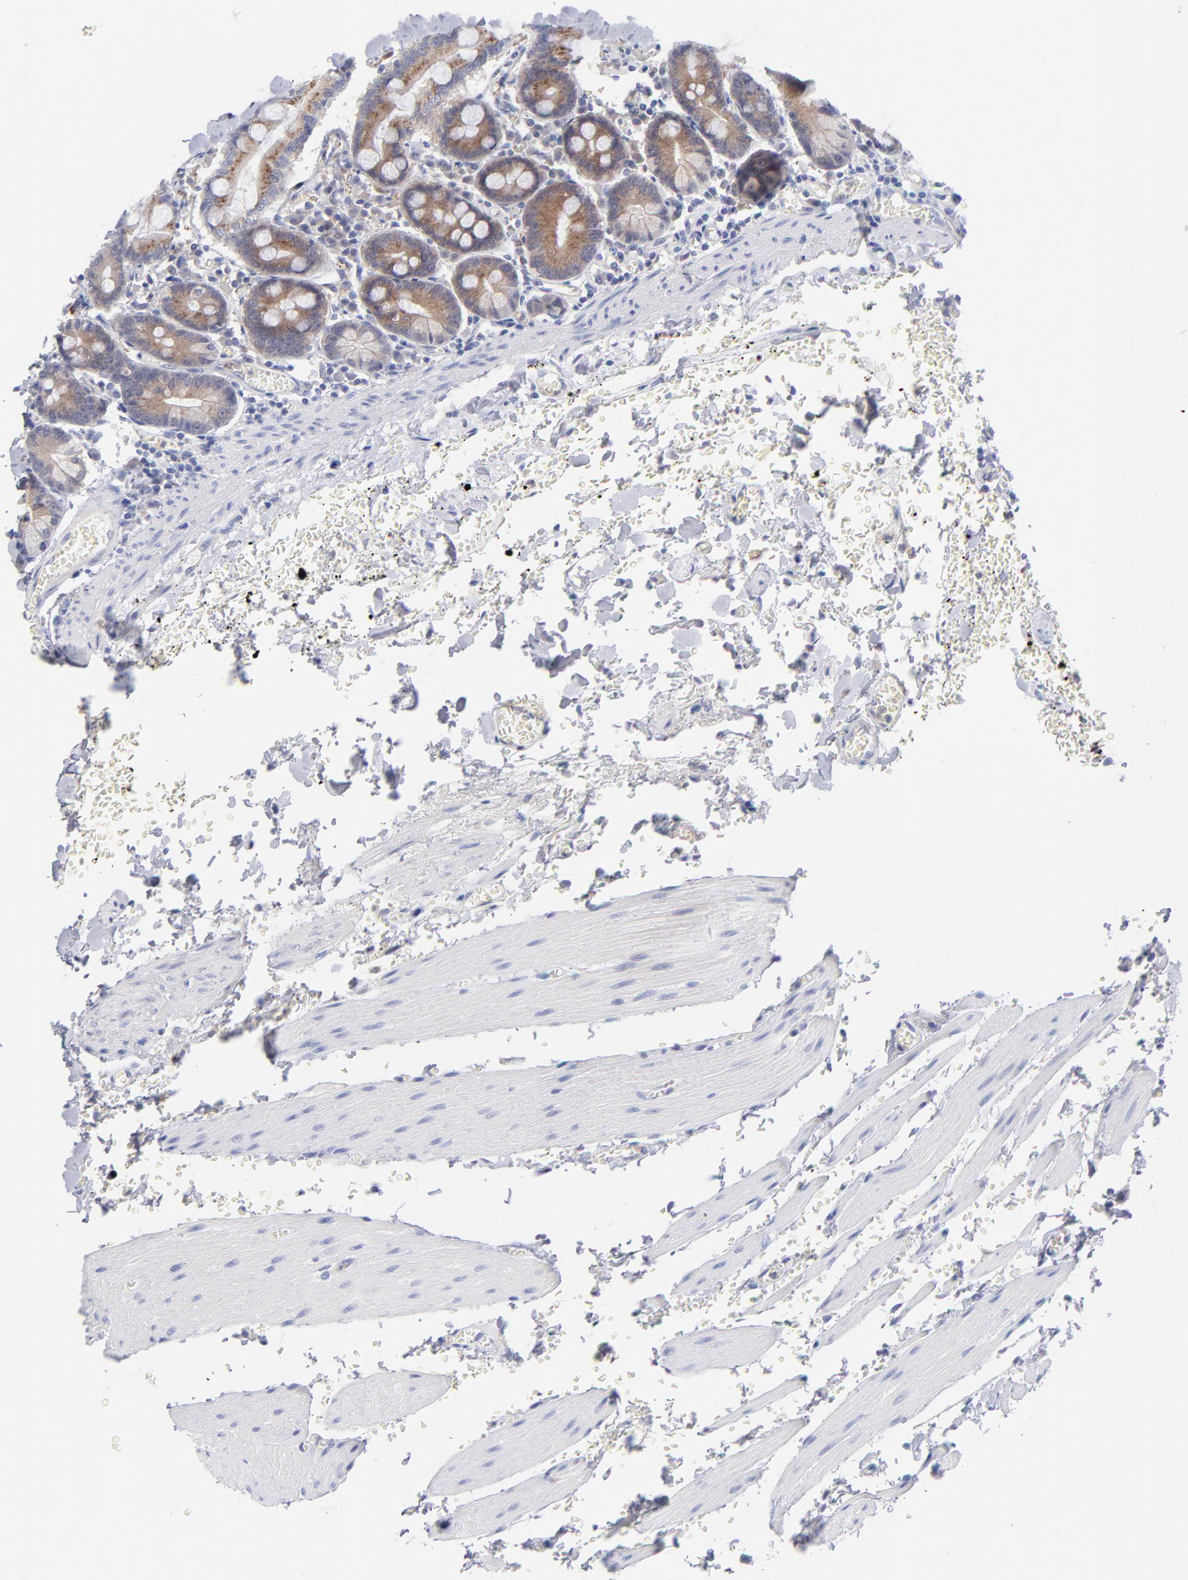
{"staining": {"intensity": "weak", "quantity": "25%-75%", "location": "cytoplasmic/membranous"}, "tissue": "small intestine", "cell_type": "Glandular cells", "image_type": "normal", "snomed": [{"axis": "morphology", "description": "Normal tissue, NOS"}, {"axis": "topography", "description": "Small intestine"}], "caption": "Immunohistochemistry (IHC) (DAB (3,3'-diaminobenzidine)) staining of unremarkable human small intestine exhibits weak cytoplasmic/membranous protein staining in about 25%-75% of glandular cells. Using DAB (brown) and hematoxylin (blue) stains, captured at high magnification using brightfield microscopy.", "gene": "BID", "patient": {"sex": "male", "age": 71}}